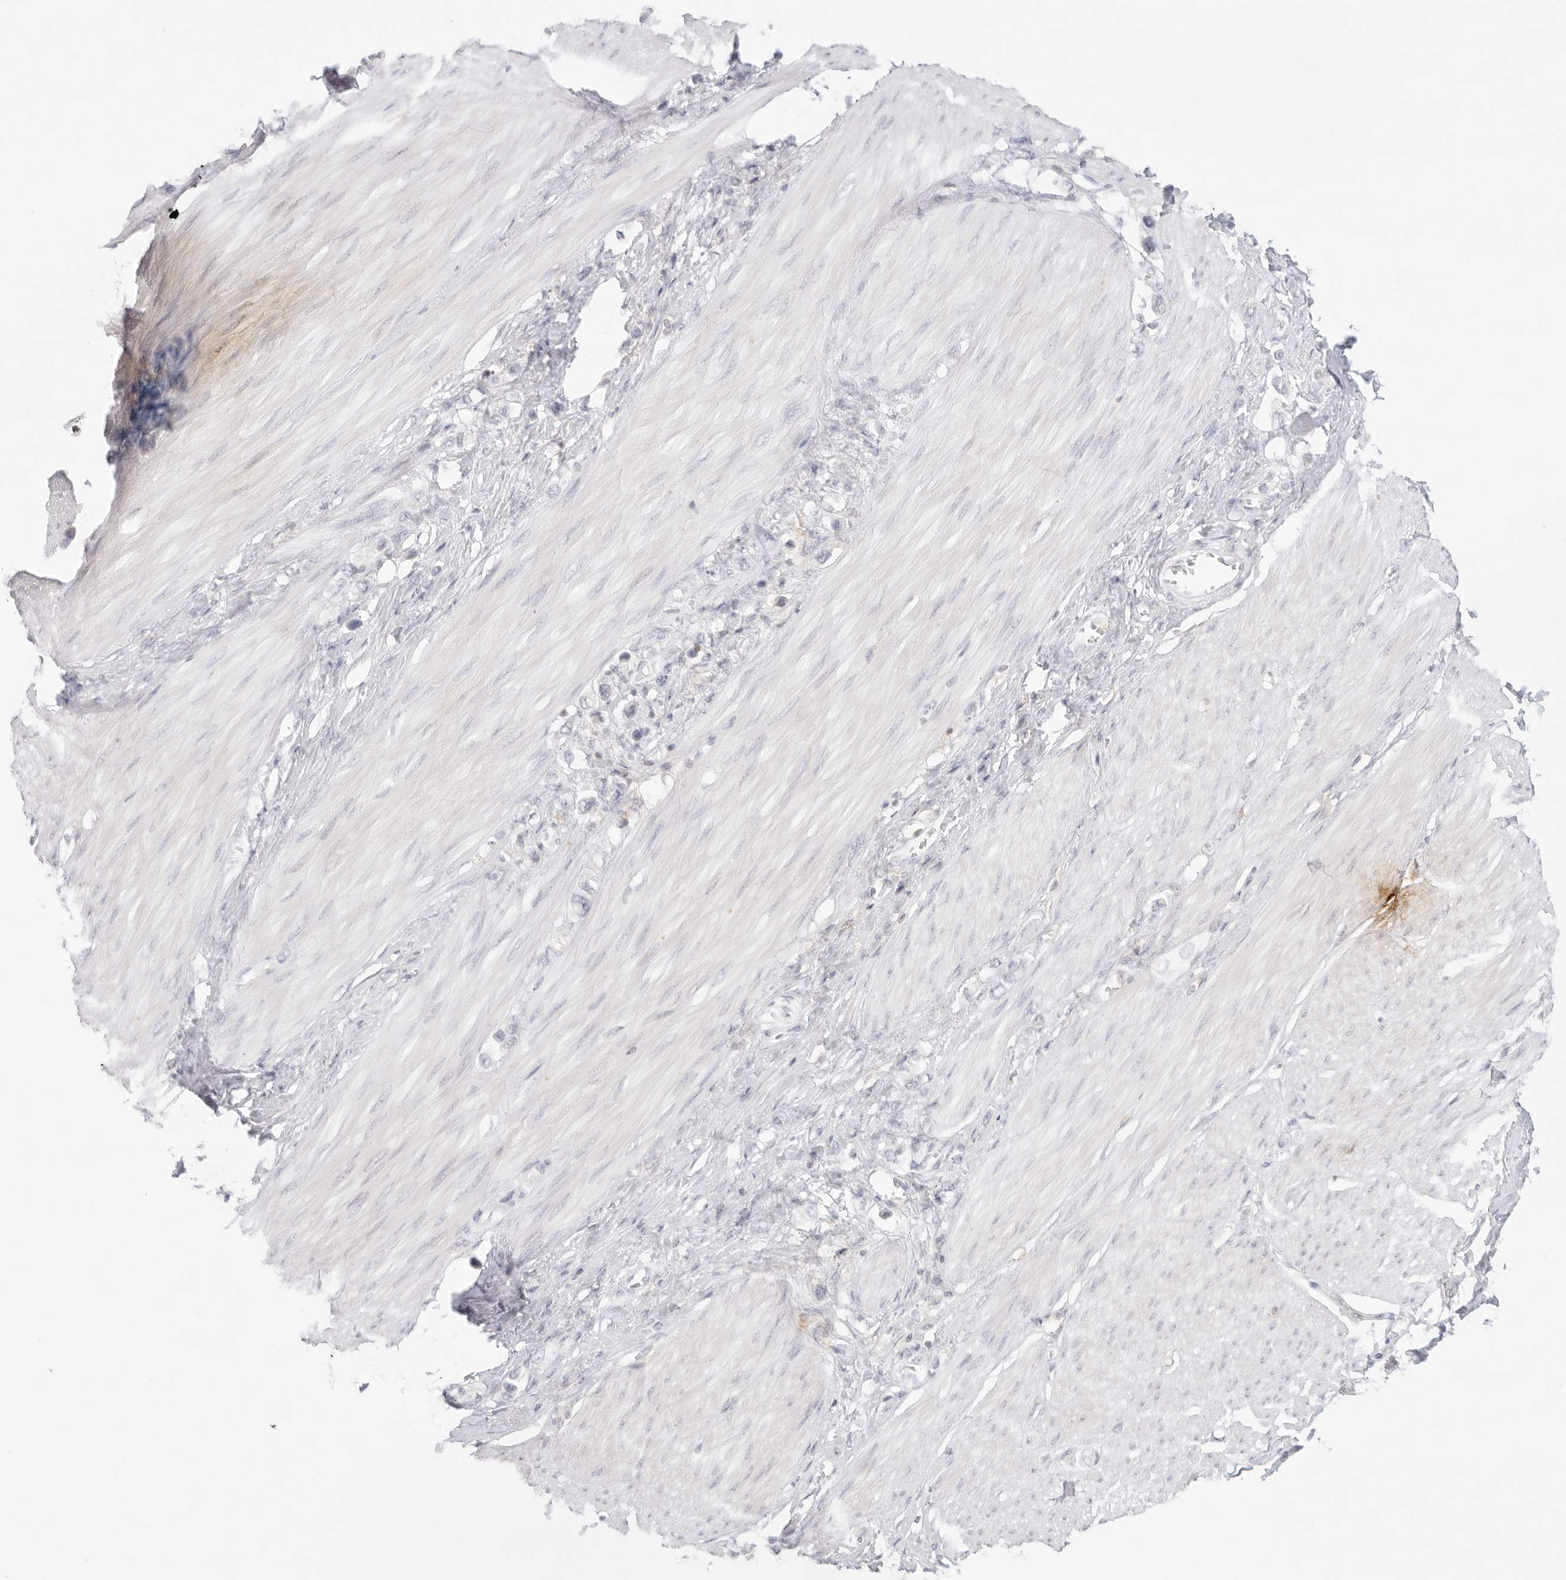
{"staining": {"intensity": "negative", "quantity": "none", "location": "none"}, "tissue": "stomach cancer", "cell_type": "Tumor cells", "image_type": "cancer", "snomed": [{"axis": "morphology", "description": "Adenocarcinoma, NOS"}, {"axis": "topography", "description": "Stomach"}], "caption": "Image shows no protein positivity in tumor cells of stomach cancer (adenocarcinoma) tissue.", "gene": "TNFRSF14", "patient": {"sex": "female", "age": 65}}